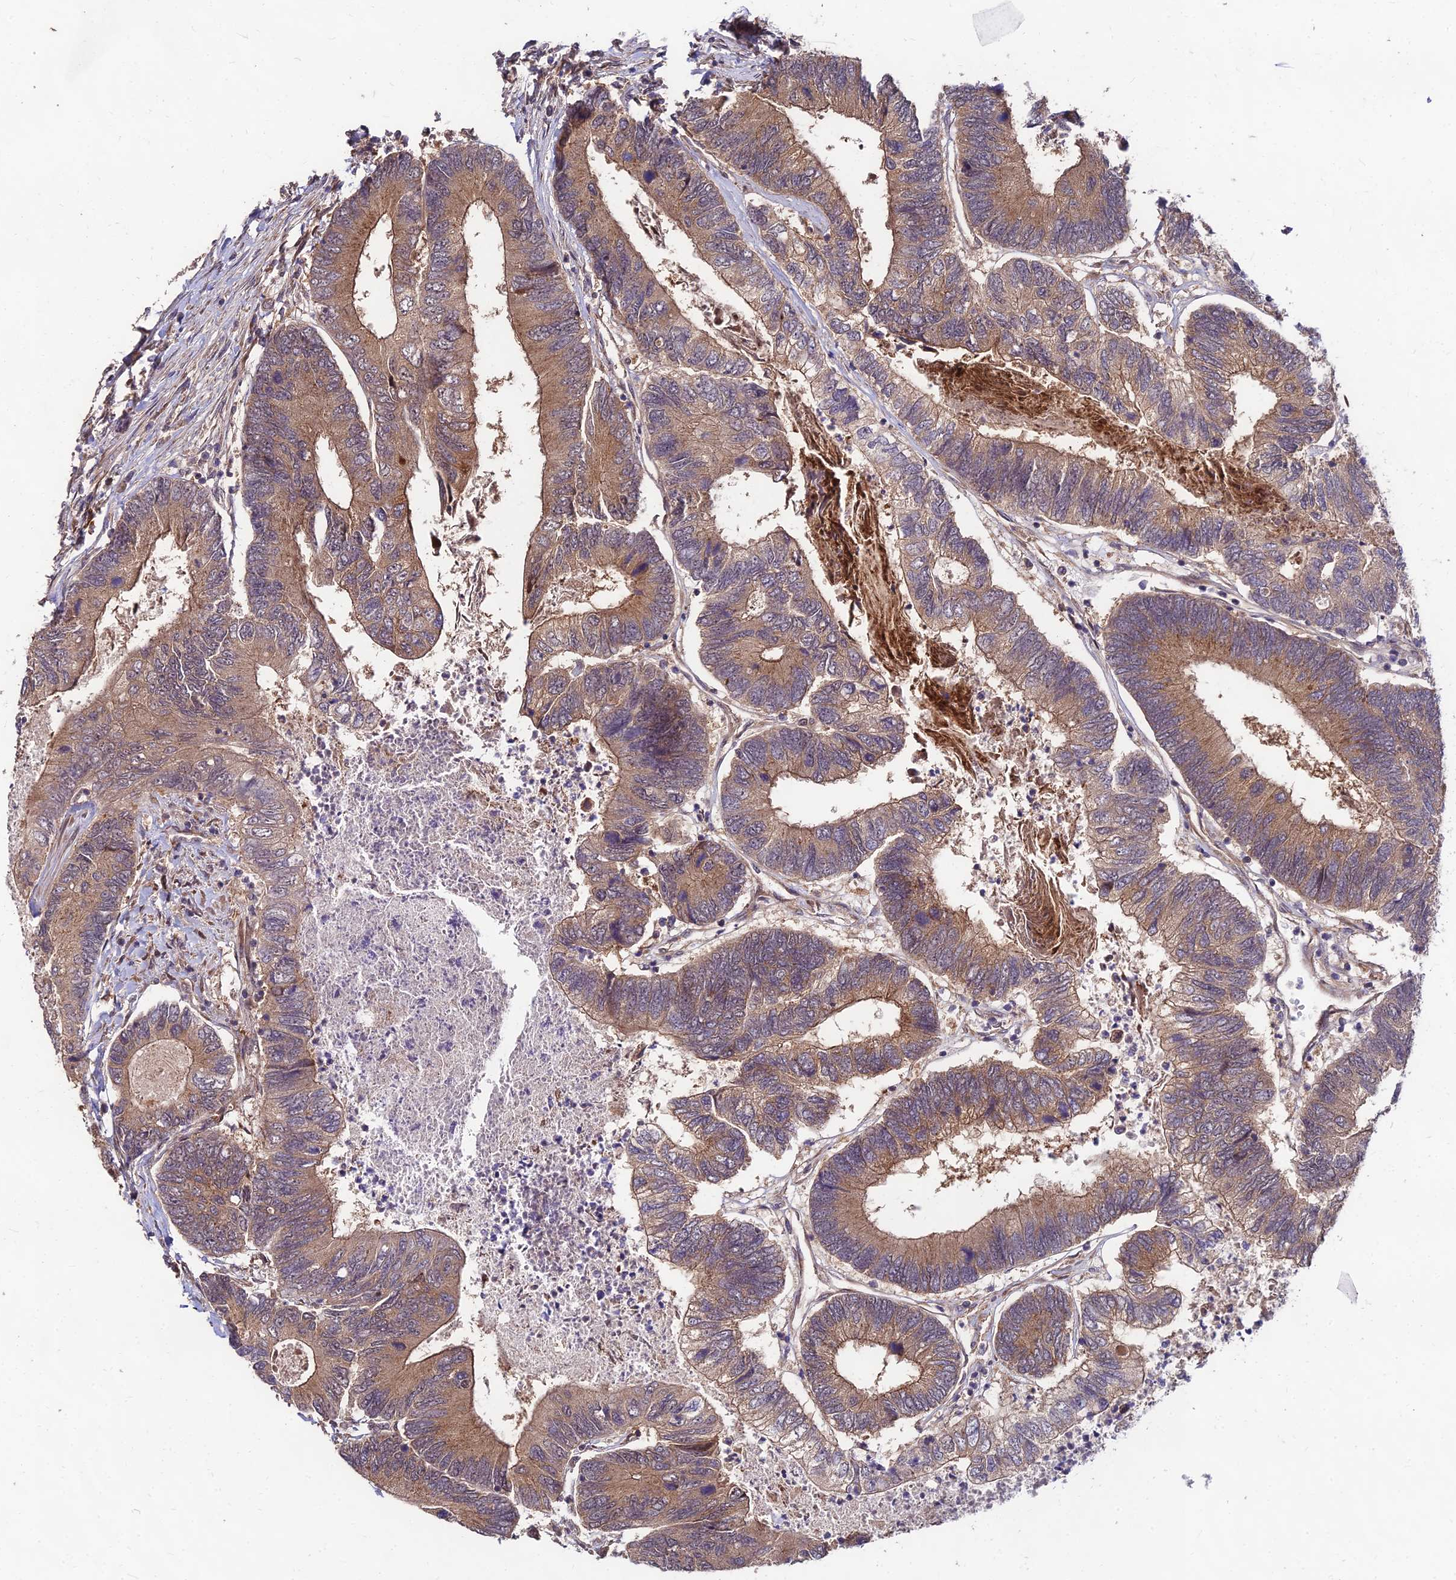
{"staining": {"intensity": "moderate", "quantity": ">75%", "location": "cytoplasmic/membranous"}, "tissue": "colorectal cancer", "cell_type": "Tumor cells", "image_type": "cancer", "snomed": [{"axis": "morphology", "description": "Adenocarcinoma, NOS"}, {"axis": "topography", "description": "Colon"}], "caption": "Human colorectal cancer stained with a protein marker reveals moderate staining in tumor cells.", "gene": "MKKS", "patient": {"sex": "female", "age": 67}}